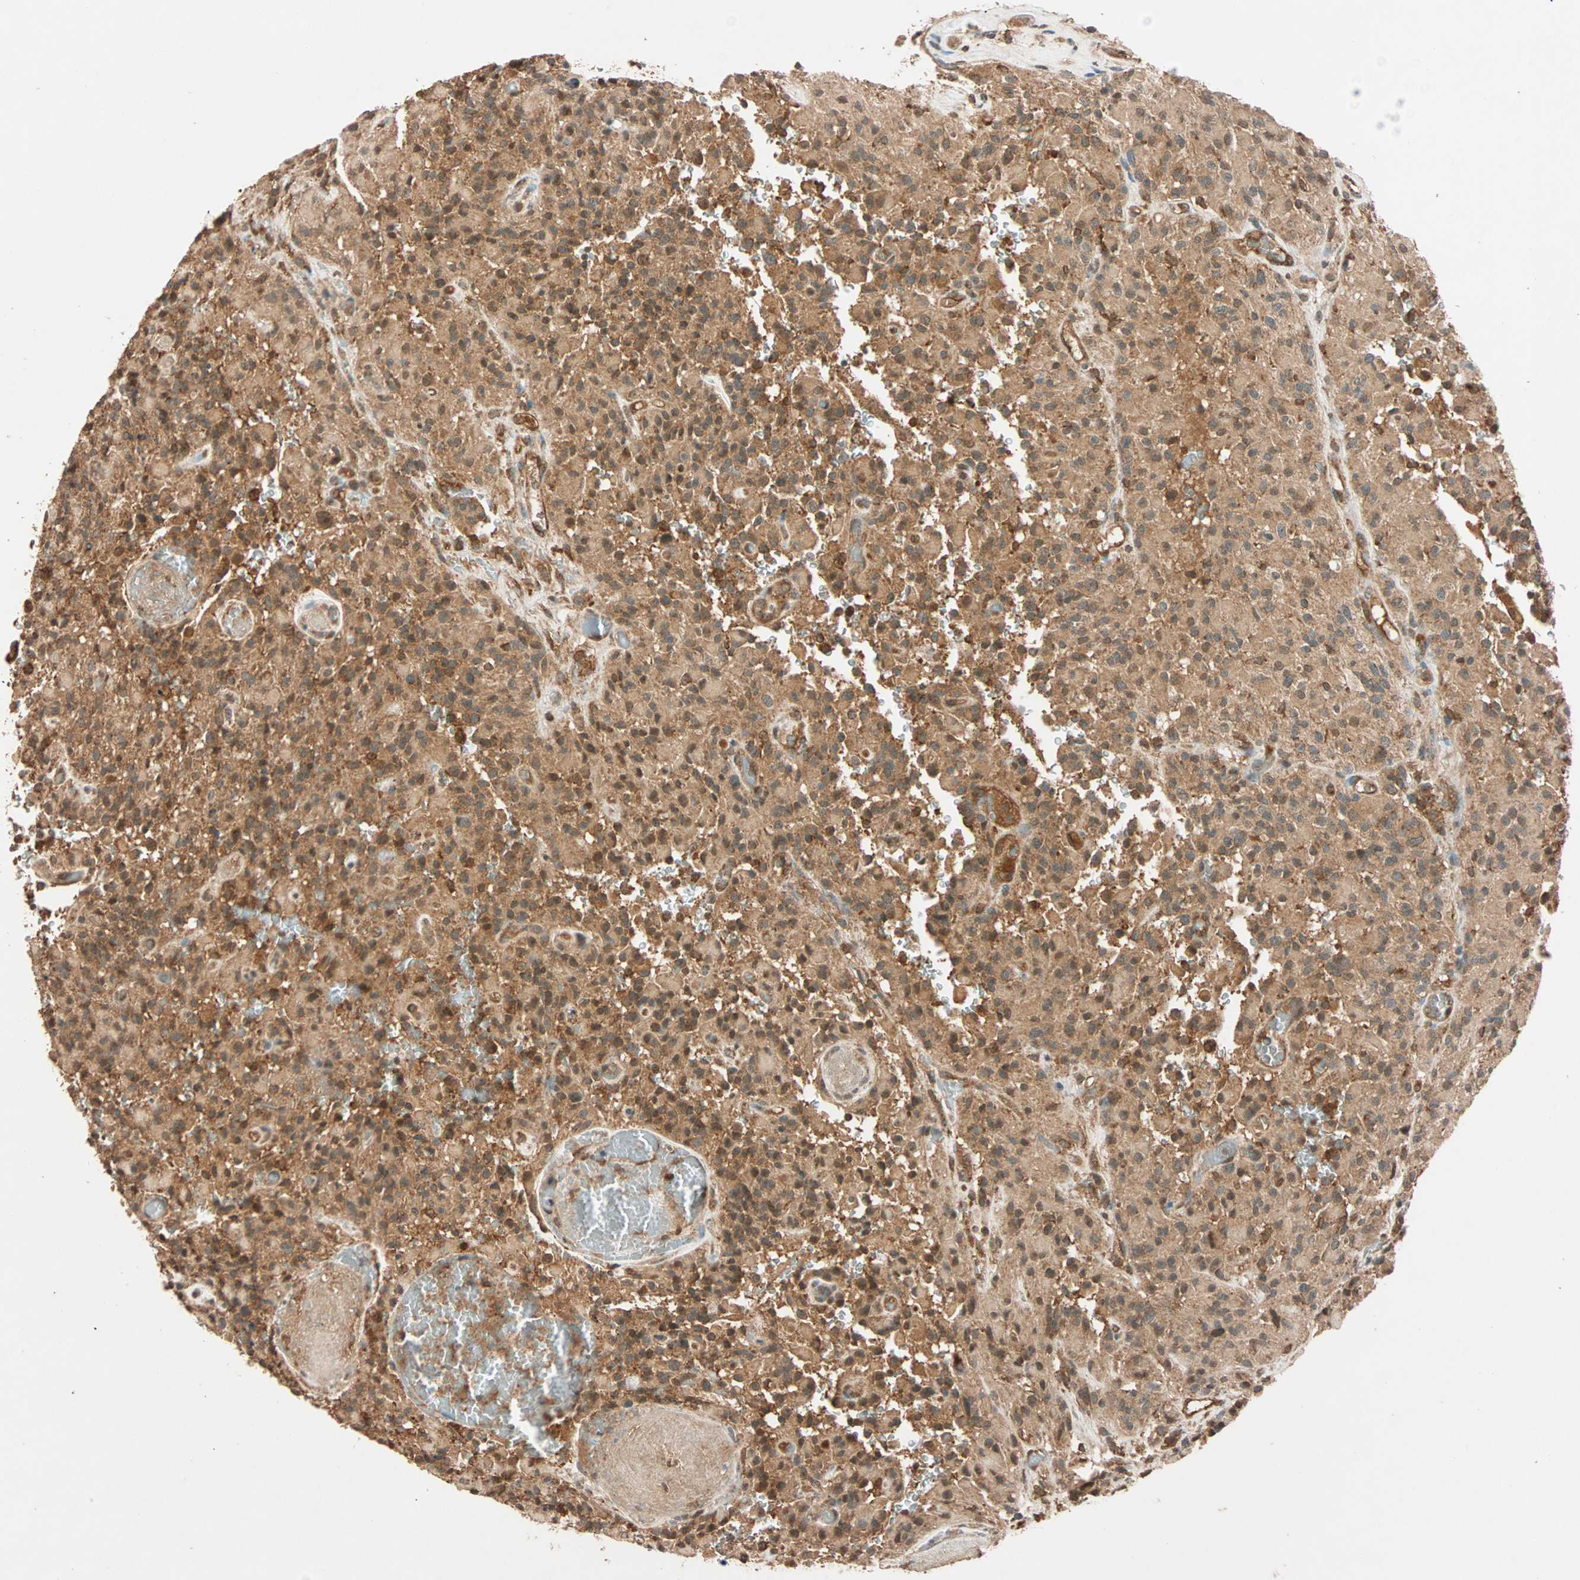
{"staining": {"intensity": "moderate", "quantity": ">75%", "location": "cytoplasmic/membranous"}, "tissue": "glioma", "cell_type": "Tumor cells", "image_type": "cancer", "snomed": [{"axis": "morphology", "description": "Glioma, malignant, High grade"}, {"axis": "topography", "description": "Brain"}], "caption": "A micrograph of human glioma stained for a protein shows moderate cytoplasmic/membranous brown staining in tumor cells.", "gene": "MAPK1", "patient": {"sex": "male", "age": 71}}